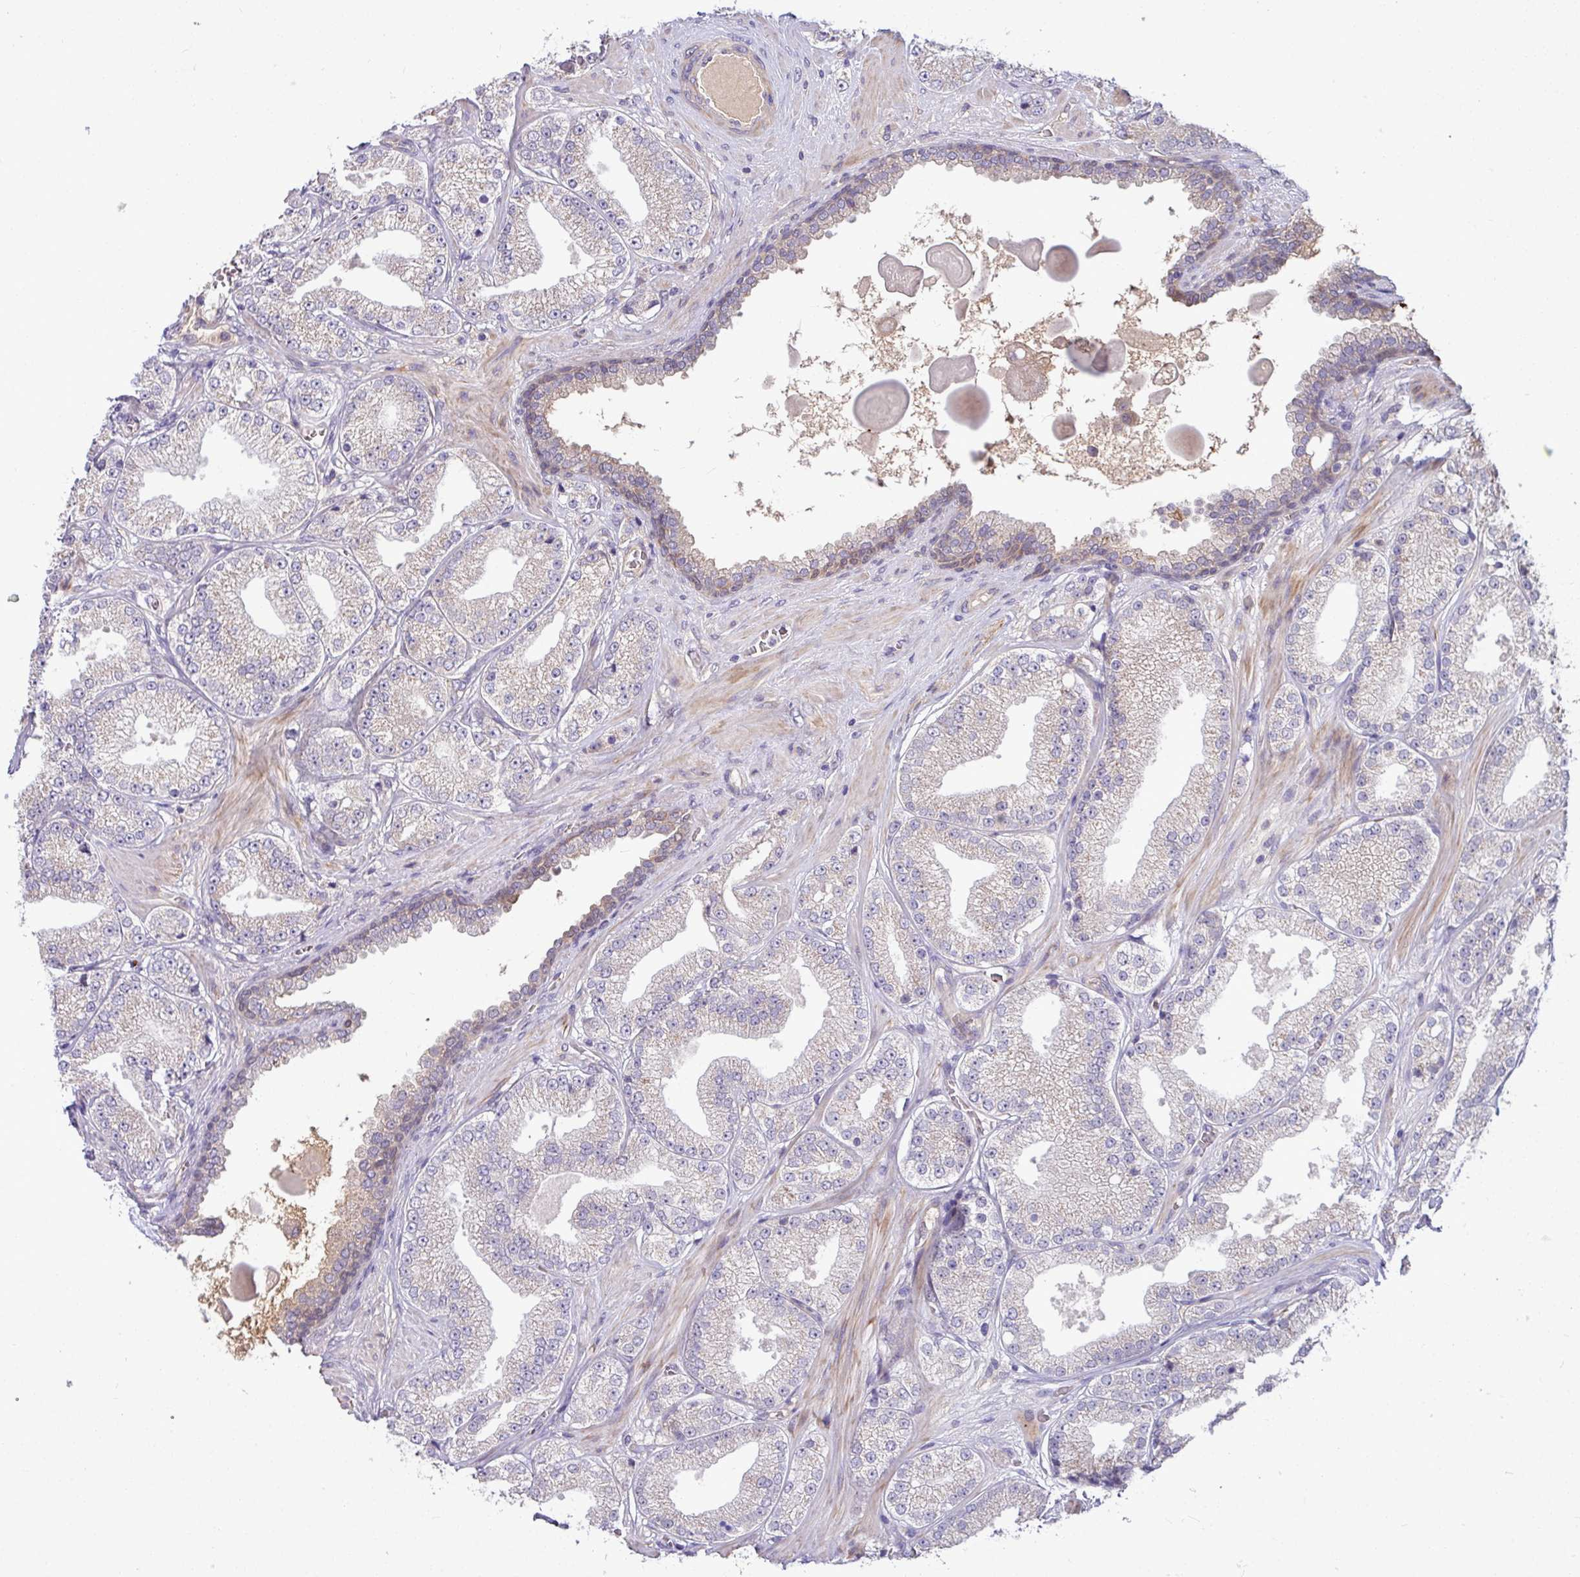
{"staining": {"intensity": "negative", "quantity": "none", "location": "none"}, "tissue": "prostate cancer", "cell_type": "Tumor cells", "image_type": "cancer", "snomed": [{"axis": "morphology", "description": "Adenocarcinoma, High grade"}, {"axis": "topography", "description": "Prostate"}], "caption": "Prostate cancer (adenocarcinoma (high-grade)) was stained to show a protein in brown. There is no significant positivity in tumor cells.", "gene": "B4GALNT4", "patient": {"sex": "male", "age": 68}}